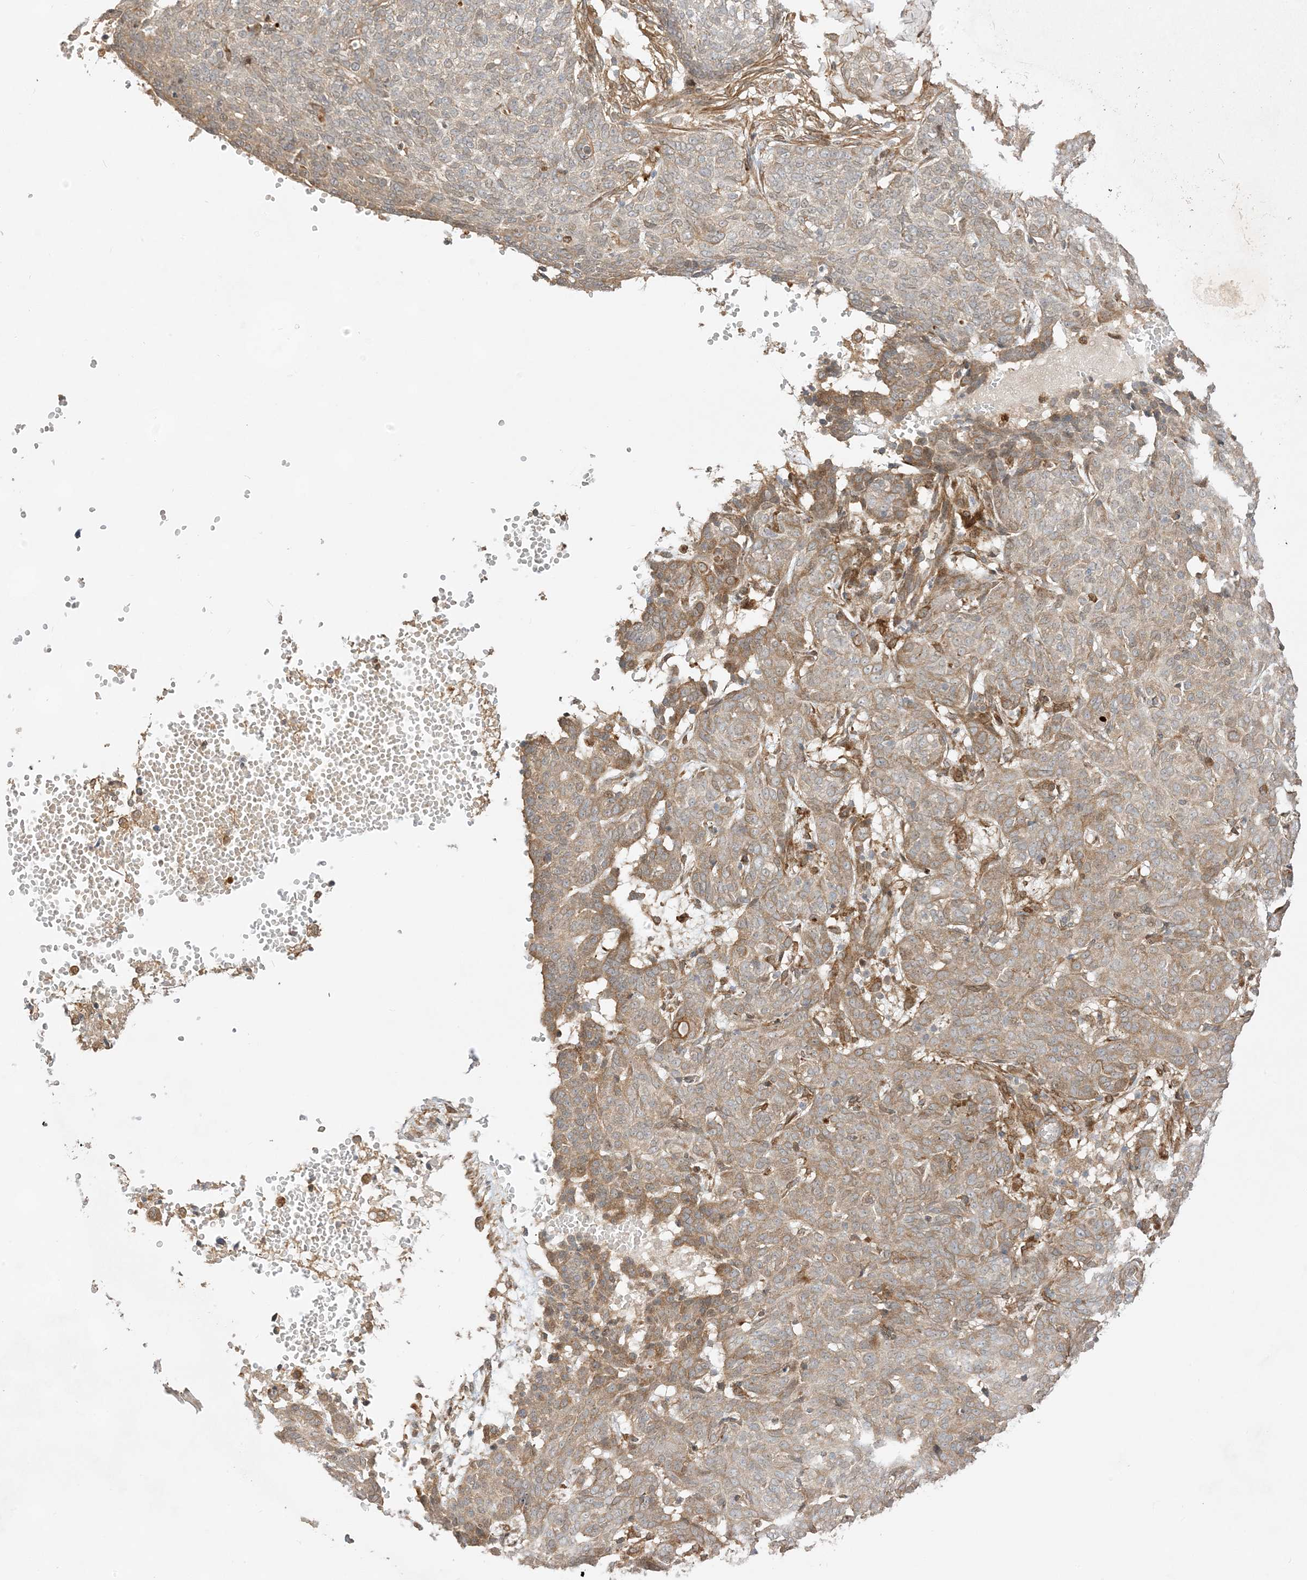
{"staining": {"intensity": "moderate", "quantity": ">75%", "location": "cytoplasmic/membranous"}, "tissue": "skin cancer", "cell_type": "Tumor cells", "image_type": "cancer", "snomed": [{"axis": "morphology", "description": "Basal cell carcinoma"}, {"axis": "topography", "description": "Skin"}], "caption": "The immunohistochemical stain labels moderate cytoplasmic/membranous positivity in tumor cells of skin cancer tissue.", "gene": "SCARF2", "patient": {"sex": "male", "age": 85}}